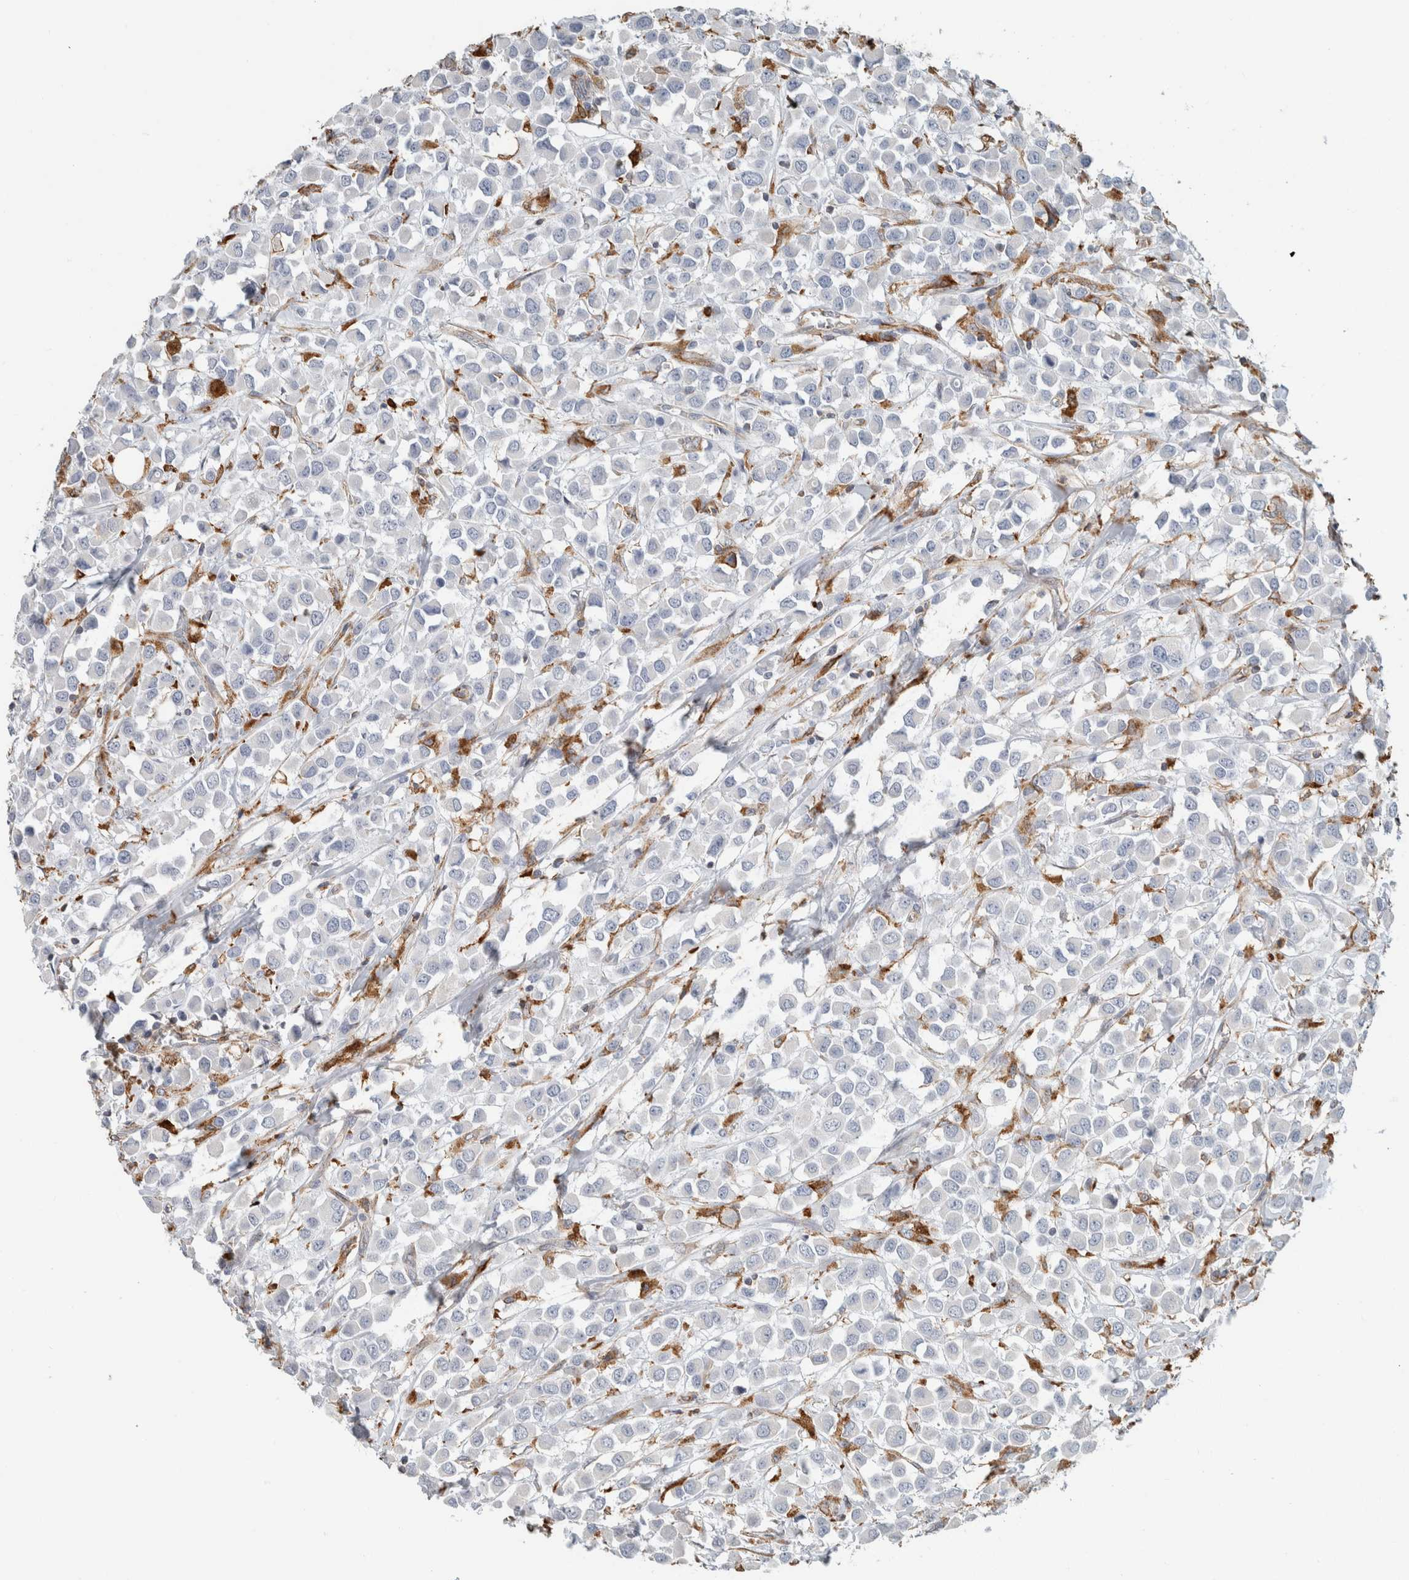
{"staining": {"intensity": "negative", "quantity": "none", "location": "none"}, "tissue": "breast cancer", "cell_type": "Tumor cells", "image_type": "cancer", "snomed": [{"axis": "morphology", "description": "Duct carcinoma"}, {"axis": "topography", "description": "Breast"}], "caption": "Breast cancer stained for a protein using immunohistochemistry reveals no staining tumor cells.", "gene": "LY86", "patient": {"sex": "female", "age": 61}}